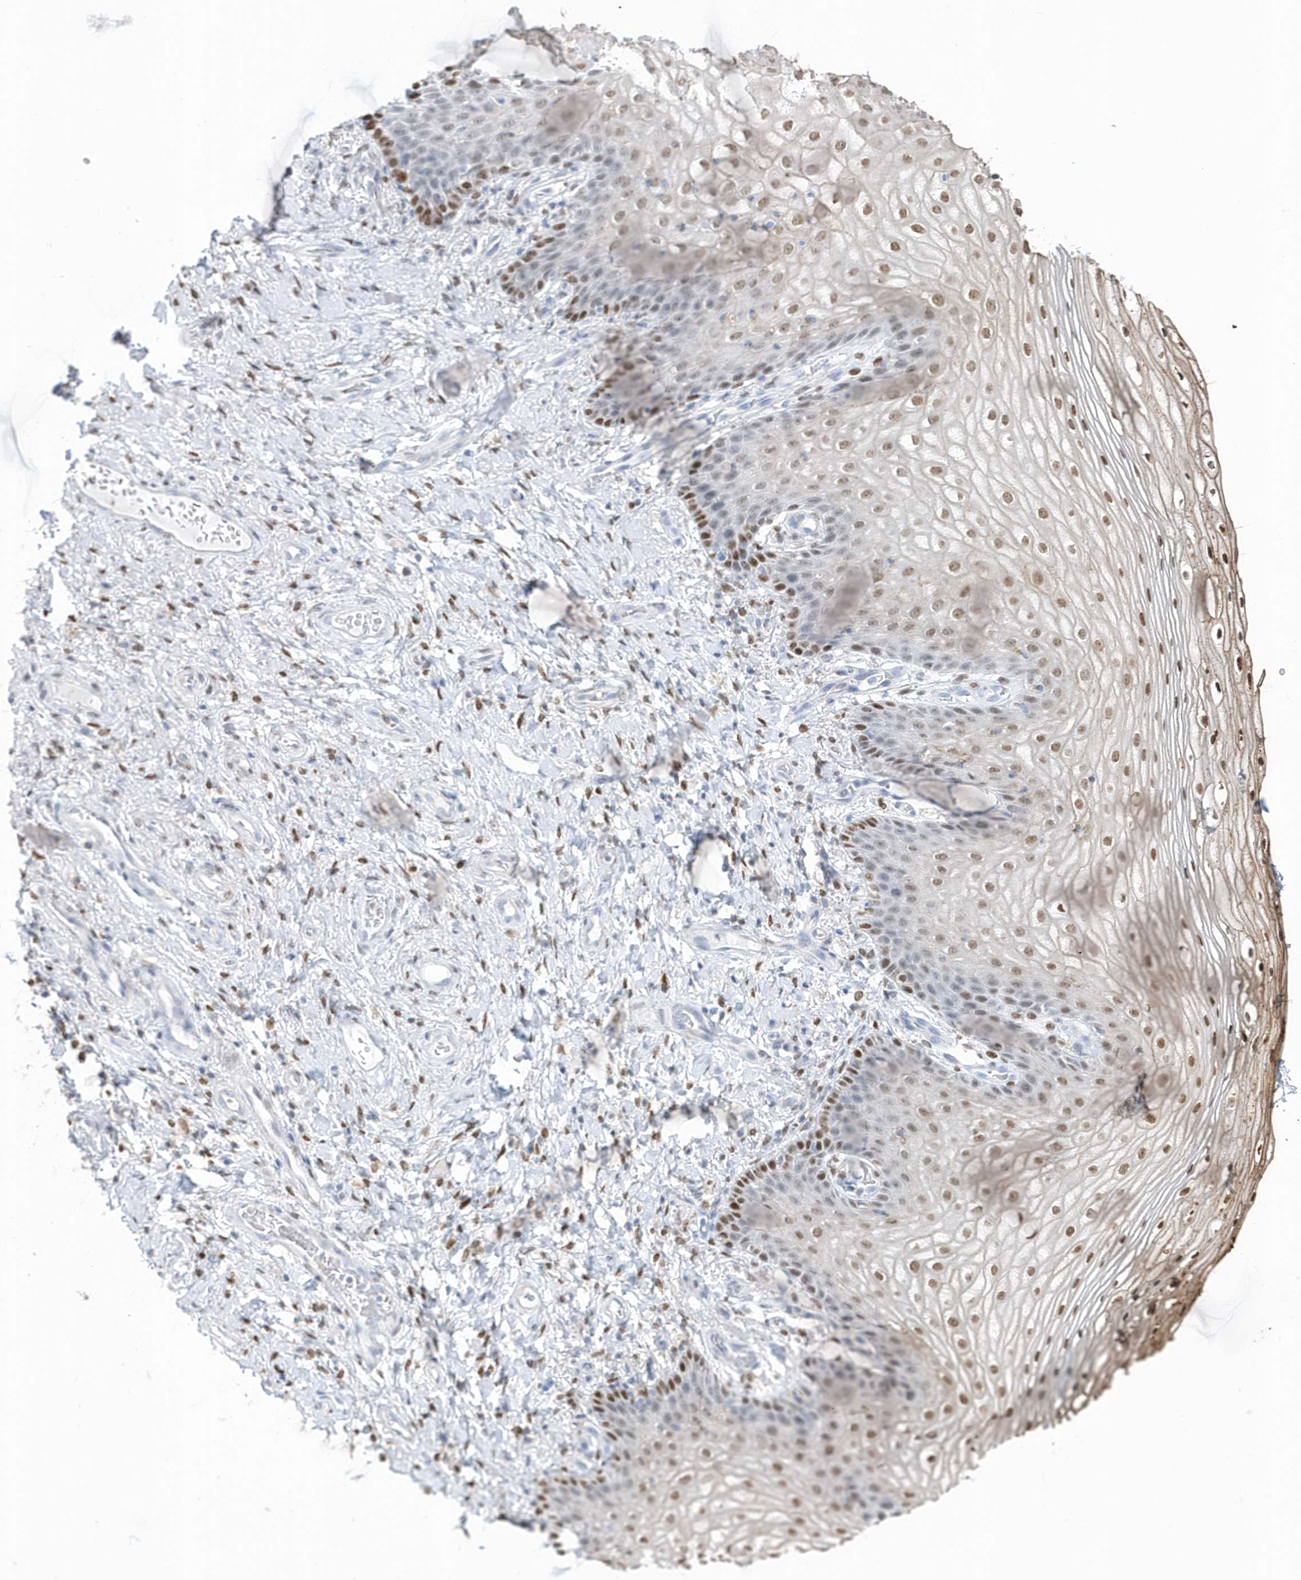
{"staining": {"intensity": "moderate", "quantity": ">75%", "location": "nuclear"}, "tissue": "vagina", "cell_type": "Squamous epithelial cells", "image_type": "normal", "snomed": [{"axis": "morphology", "description": "Normal tissue, NOS"}, {"axis": "topography", "description": "Vagina"}], "caption": "A histopathology image of vagina stained for a protein exhibits moderate nuclear brown staining in squamous epithelial cells.", "gene": "MACROH2A2", "patient": {"sex": "female", "age": 60}}